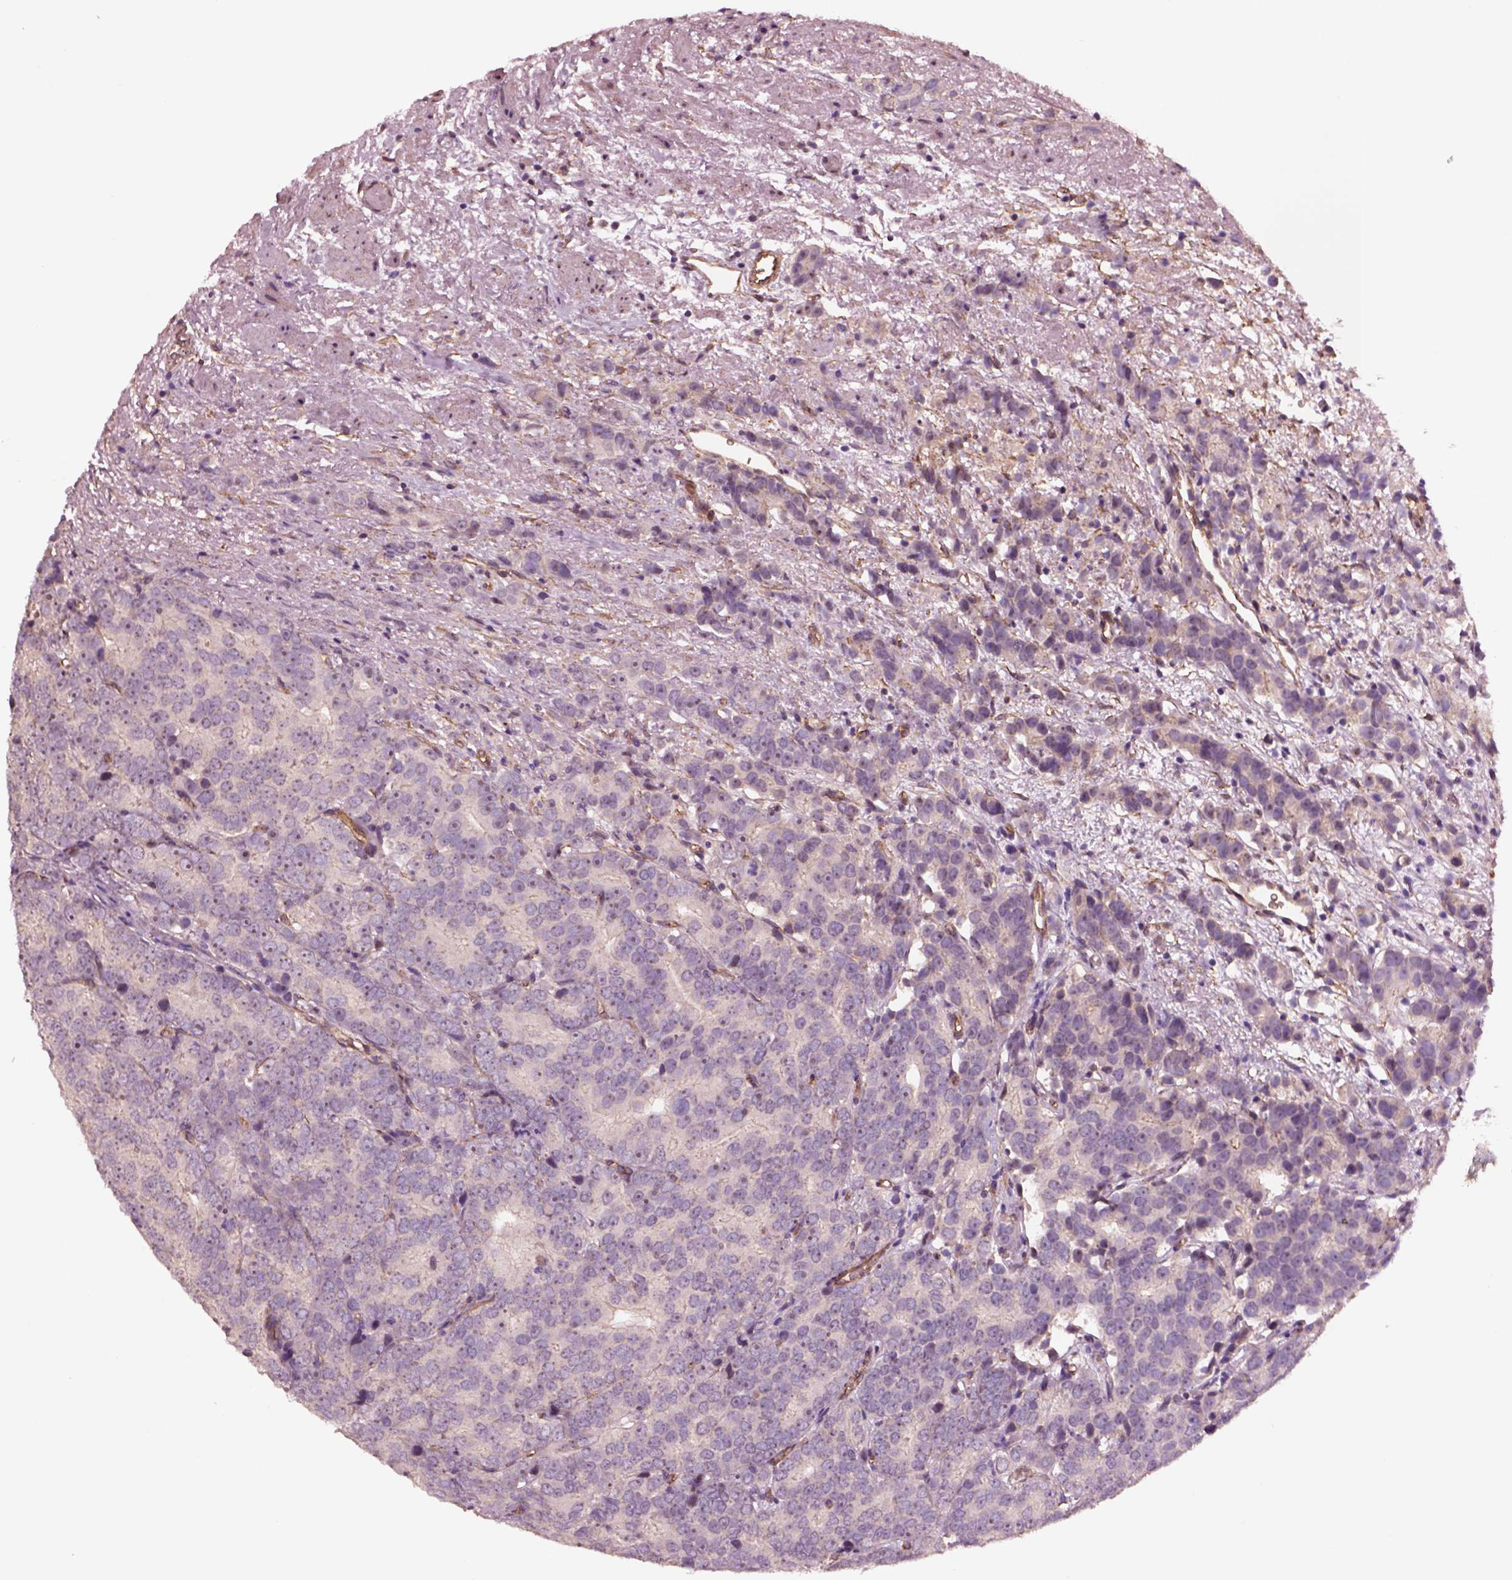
{"staining": {"intensity": "negative", "quantity": "none", "location": "none"}, "tissue": "prostate cancer", "cell_type": "Tumor cells", "image_type": "cancer", "snomed": [{"axis": "morphology", "description": "Adenocarcinoma, High grade"}, {"axis": "topography", "description": "Prostate"}], "caption": "Tumor cells show no significant positivity in adenocarcinoma (high-grade) (prostate).", "gene": "HTR1B", "patient": {"sex": "male", "age": 90}}